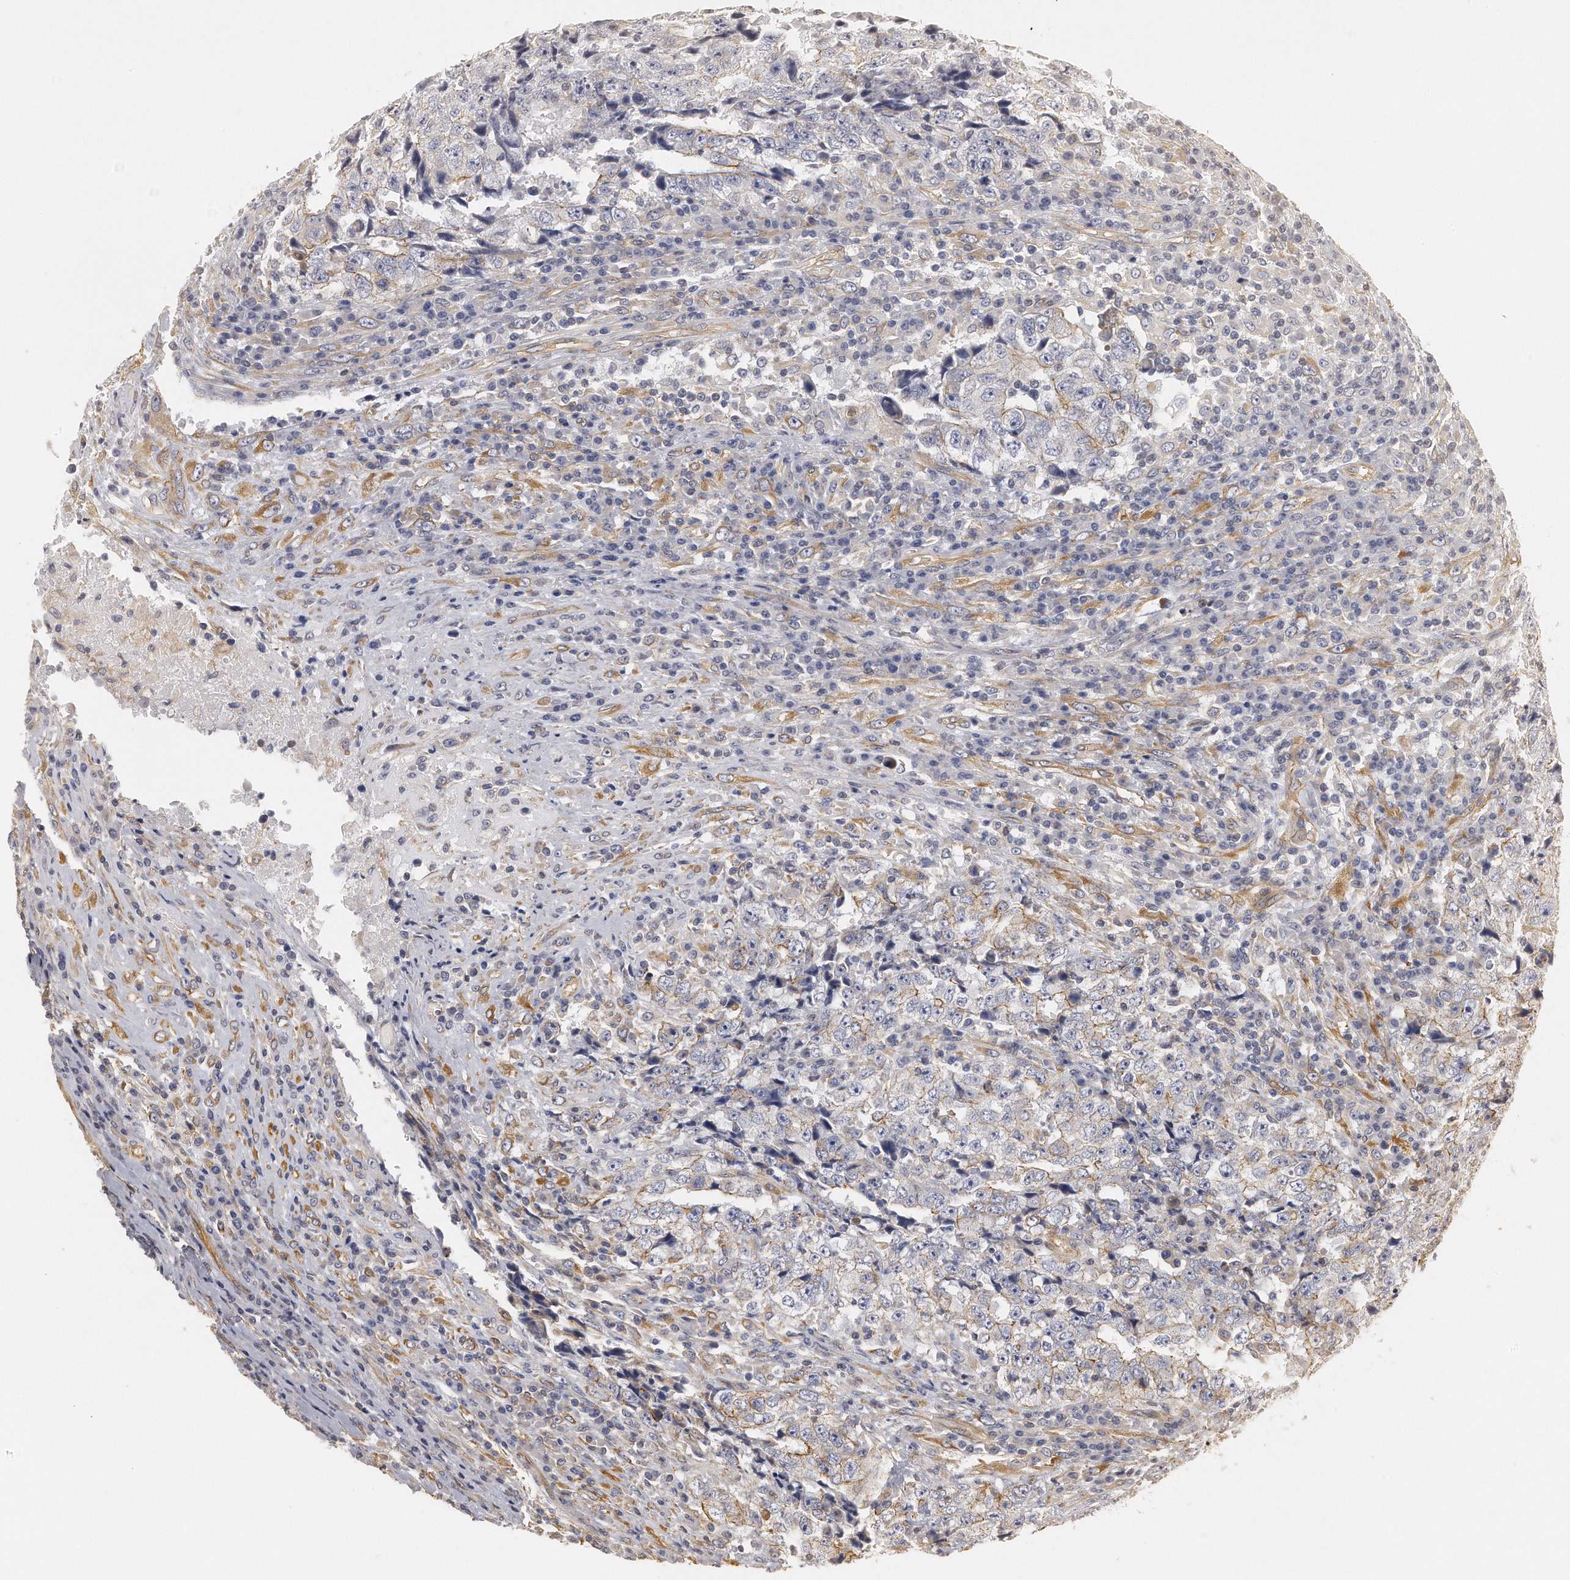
{"staining": {"intensity": "weak", "quantity": "<25%", "location": "cytoplasmic/membranous"}, "tissue": "testis cancer", "cell_type": "Tumor cells", "image_type": "cancer", "snomed": [{"axis": "morphology", "description": "Necrosis, NOS"}, {"axis": "morphology", "description": "Carcinoma, Embryonal, NOS"}, {"axis": "topography", "description": "Testis"}], "caption": "This is an immunohistochemistry (IHC) micrograph of testis cancer (embryonal carcinoma). There is no staining in tumor cells.", "gene": "CHST7", "patient": {"sex": "male", "age": 19}}